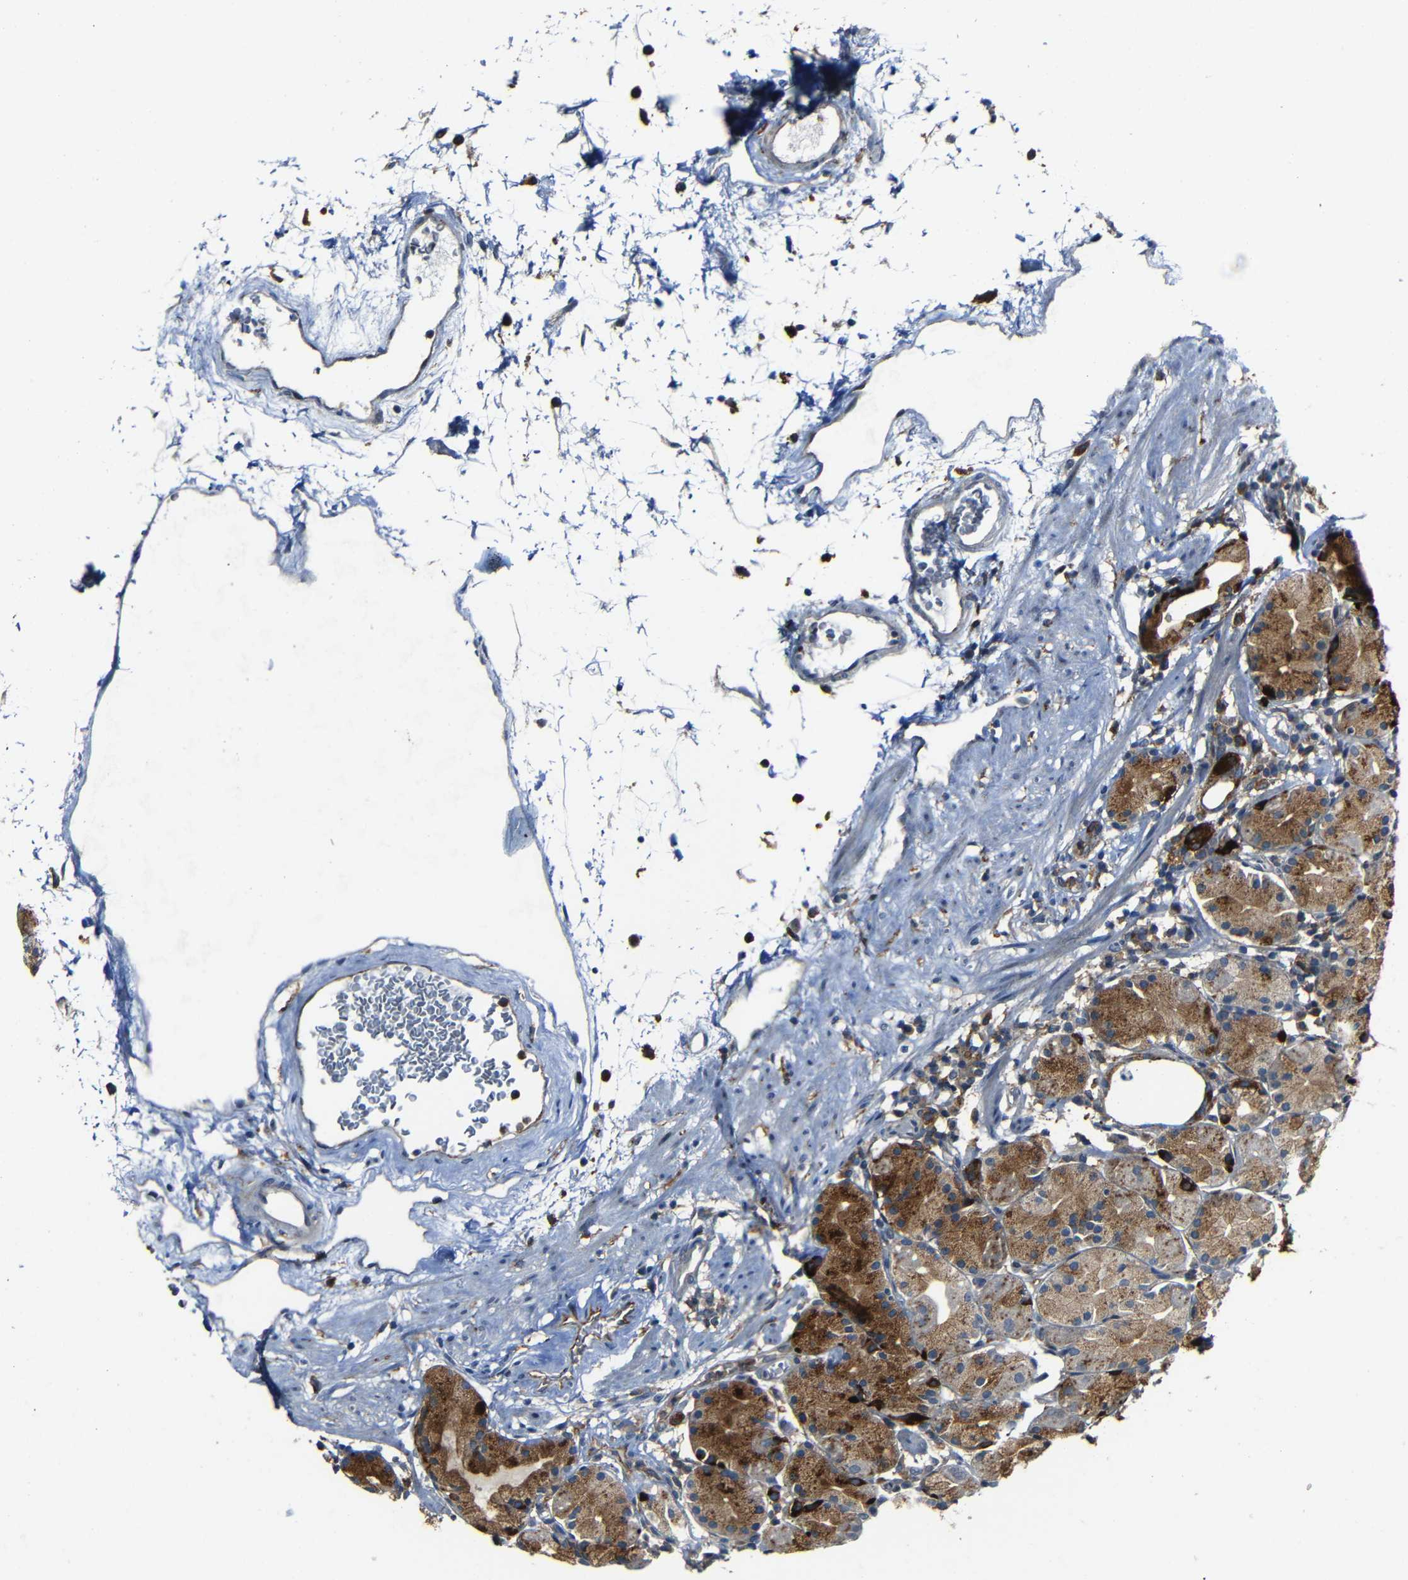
{"staining": {"intensity": "moderate", "quantity": "25%-75%", "location": "cytoplasmic/membranous"}, "tissue": "stomach", "cell_type": "Glandular cells", "image_type": "normal", "snomed": [{"axis": "morphology", "description": "Normal tissue, NOS"}, {"axis": "topography", "description": "Stomach"}, {"axis": "topography", "description": "Stomach, lower"}], "caption": "Protein staining displays moderate cytoplasmic/membranous expression in about 25%-75% of glandular cells in benign stomach.", "gene": "DNAJC5", "patient": {"sex": "female", "age": 75}}